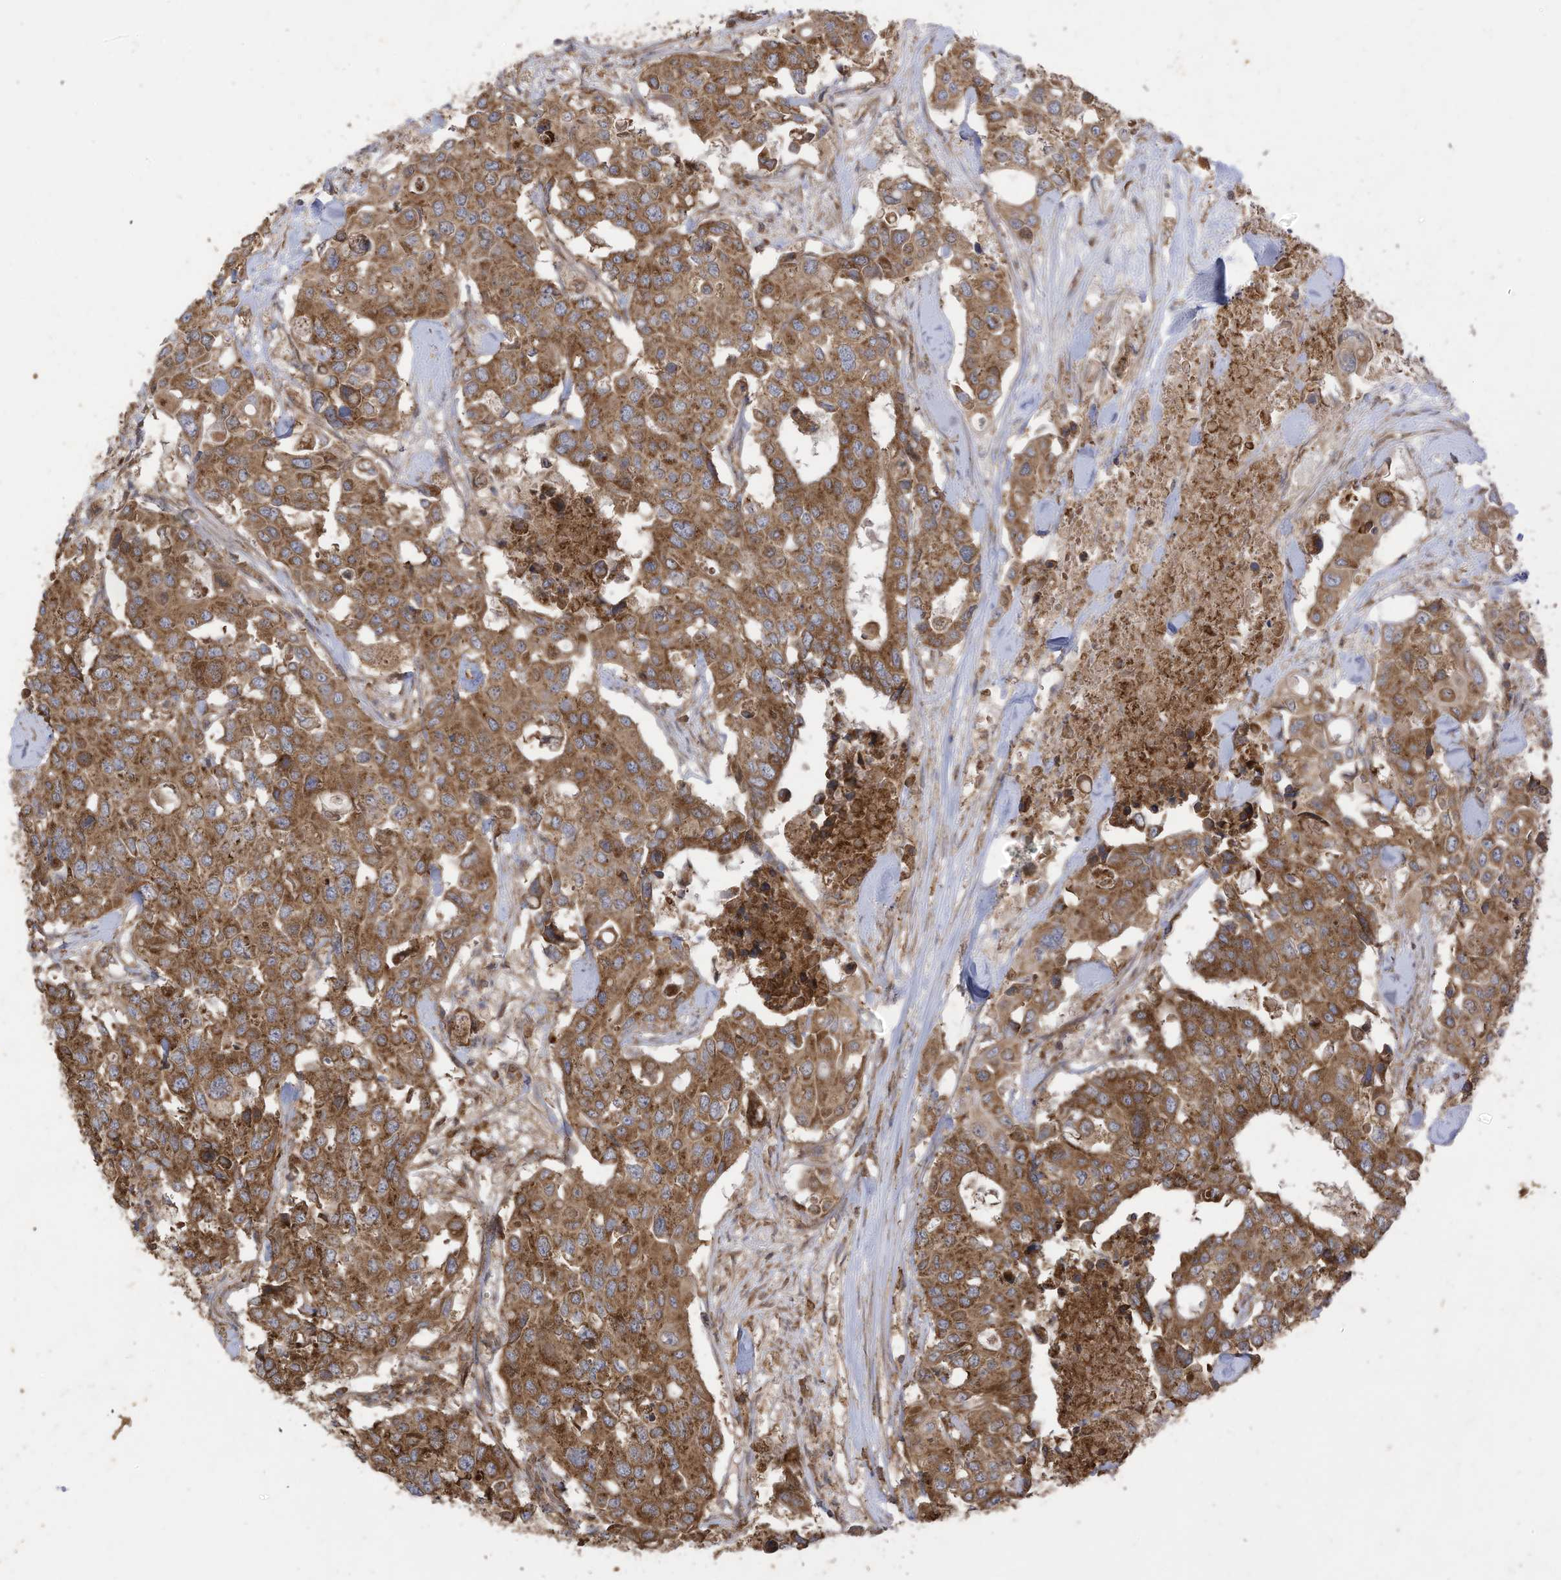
{"staining": {"intensity": "moderate", "quantity": ">75%", "location": "cytoplasmic/membranous"}, "tissue": "colorectal cancer", "cell_type": "Tumor cells", "image_type": "cancer", "snomed": [{"axis": "morphology", "description": "Adenocarcinoma, NOS"}, {"axis": "topography", "description": "Colon"}], "caption": "Protein staining of colorectal cancer tissue displays moderate cytoplasmic/membranous staining in approximately >75% of tumor cells.", "gene": "CGAS", "patient": {"sex": "male", "age": 77}}